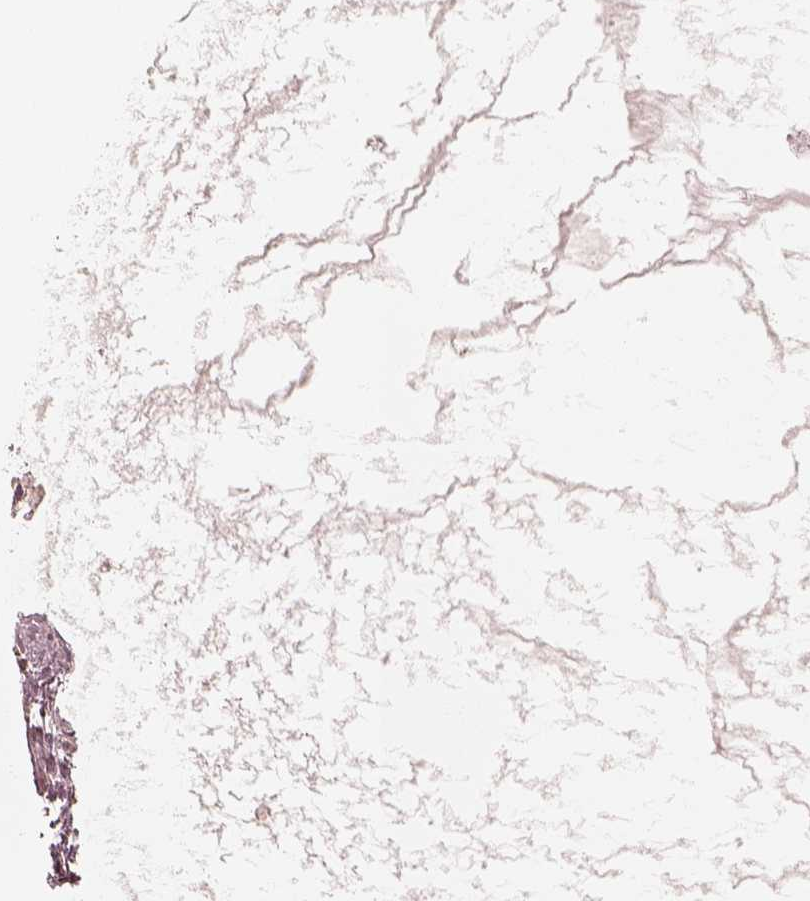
{"staining": {"intensity": "negative", "quantity": "none", "location": "none"}, "tissue": "ovarian cancer", "cell_type": "Tumor cells", "image_type": "cancer", "snomed": [{"axis": "morphology", "description": "Cystadenocarcinoma, mucinous, NOS"}, {"axis": "topography", "description": "Ovary"}], "caption": "Ovarian cancer stained for a protein using immunohistochemistry (IHC) demonstrates no positivity tumor cells.", "gene": "GORASP2", "patient": {"sex": "female", "age": 41}}